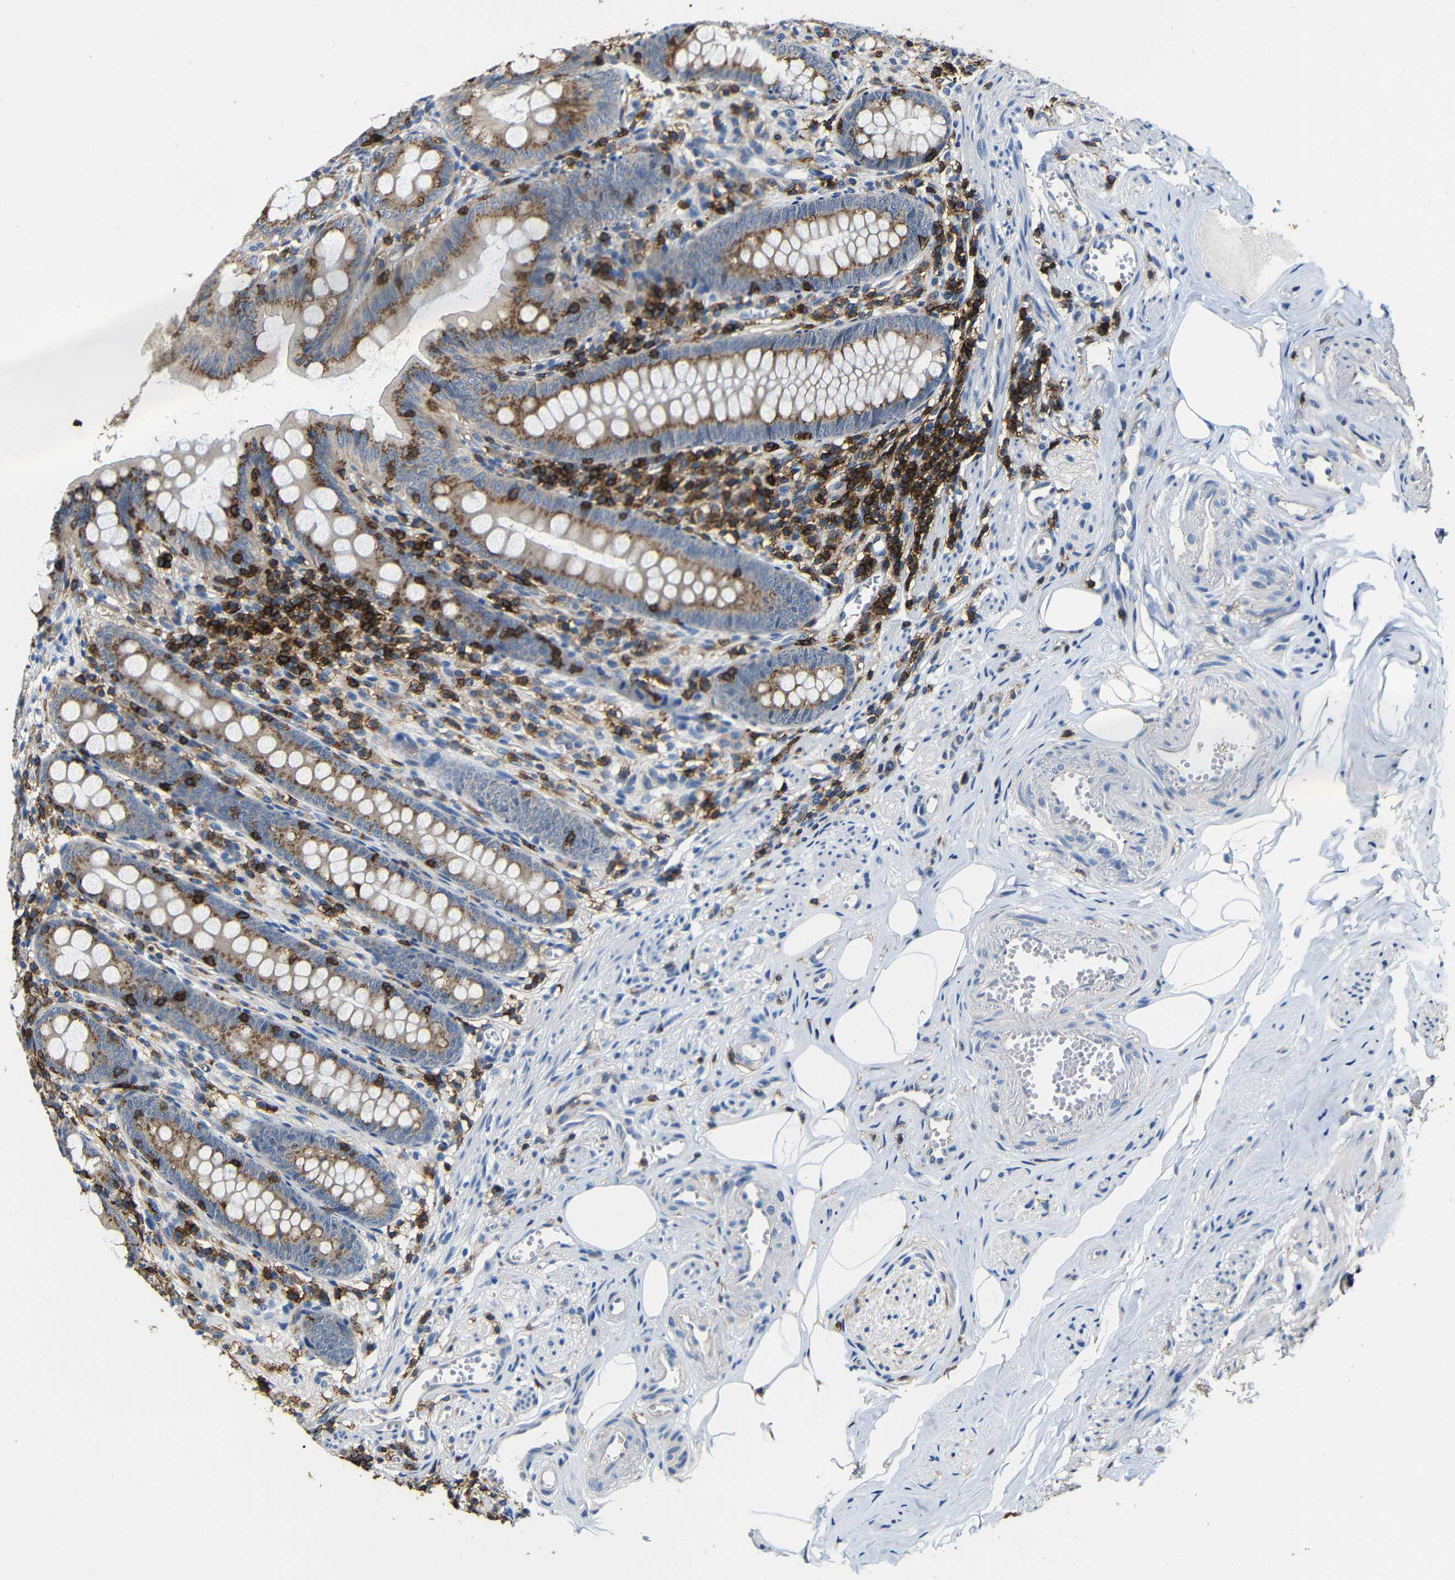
{"staining": {"intensity": "moderate", "quantity": ">75%", "location": "cytoplasmic/membranous"}, "tissue": "appendix", "cell_type": "Glandular cells", "image_type": "normal", "snomed": [{"axis": "morphology", "description": "Normal tissue, NOS"}, {"axis": "topography", "description": "Appendix"}], "caption": "There is medium levels of moderate cytoplasmic/membranous expression in glandular cells of benign appendix, as demonstrated by immunohistochemical staining (brown color).", "gene": "P2RY12", "patient": {"sex": "female", "age": 77}}